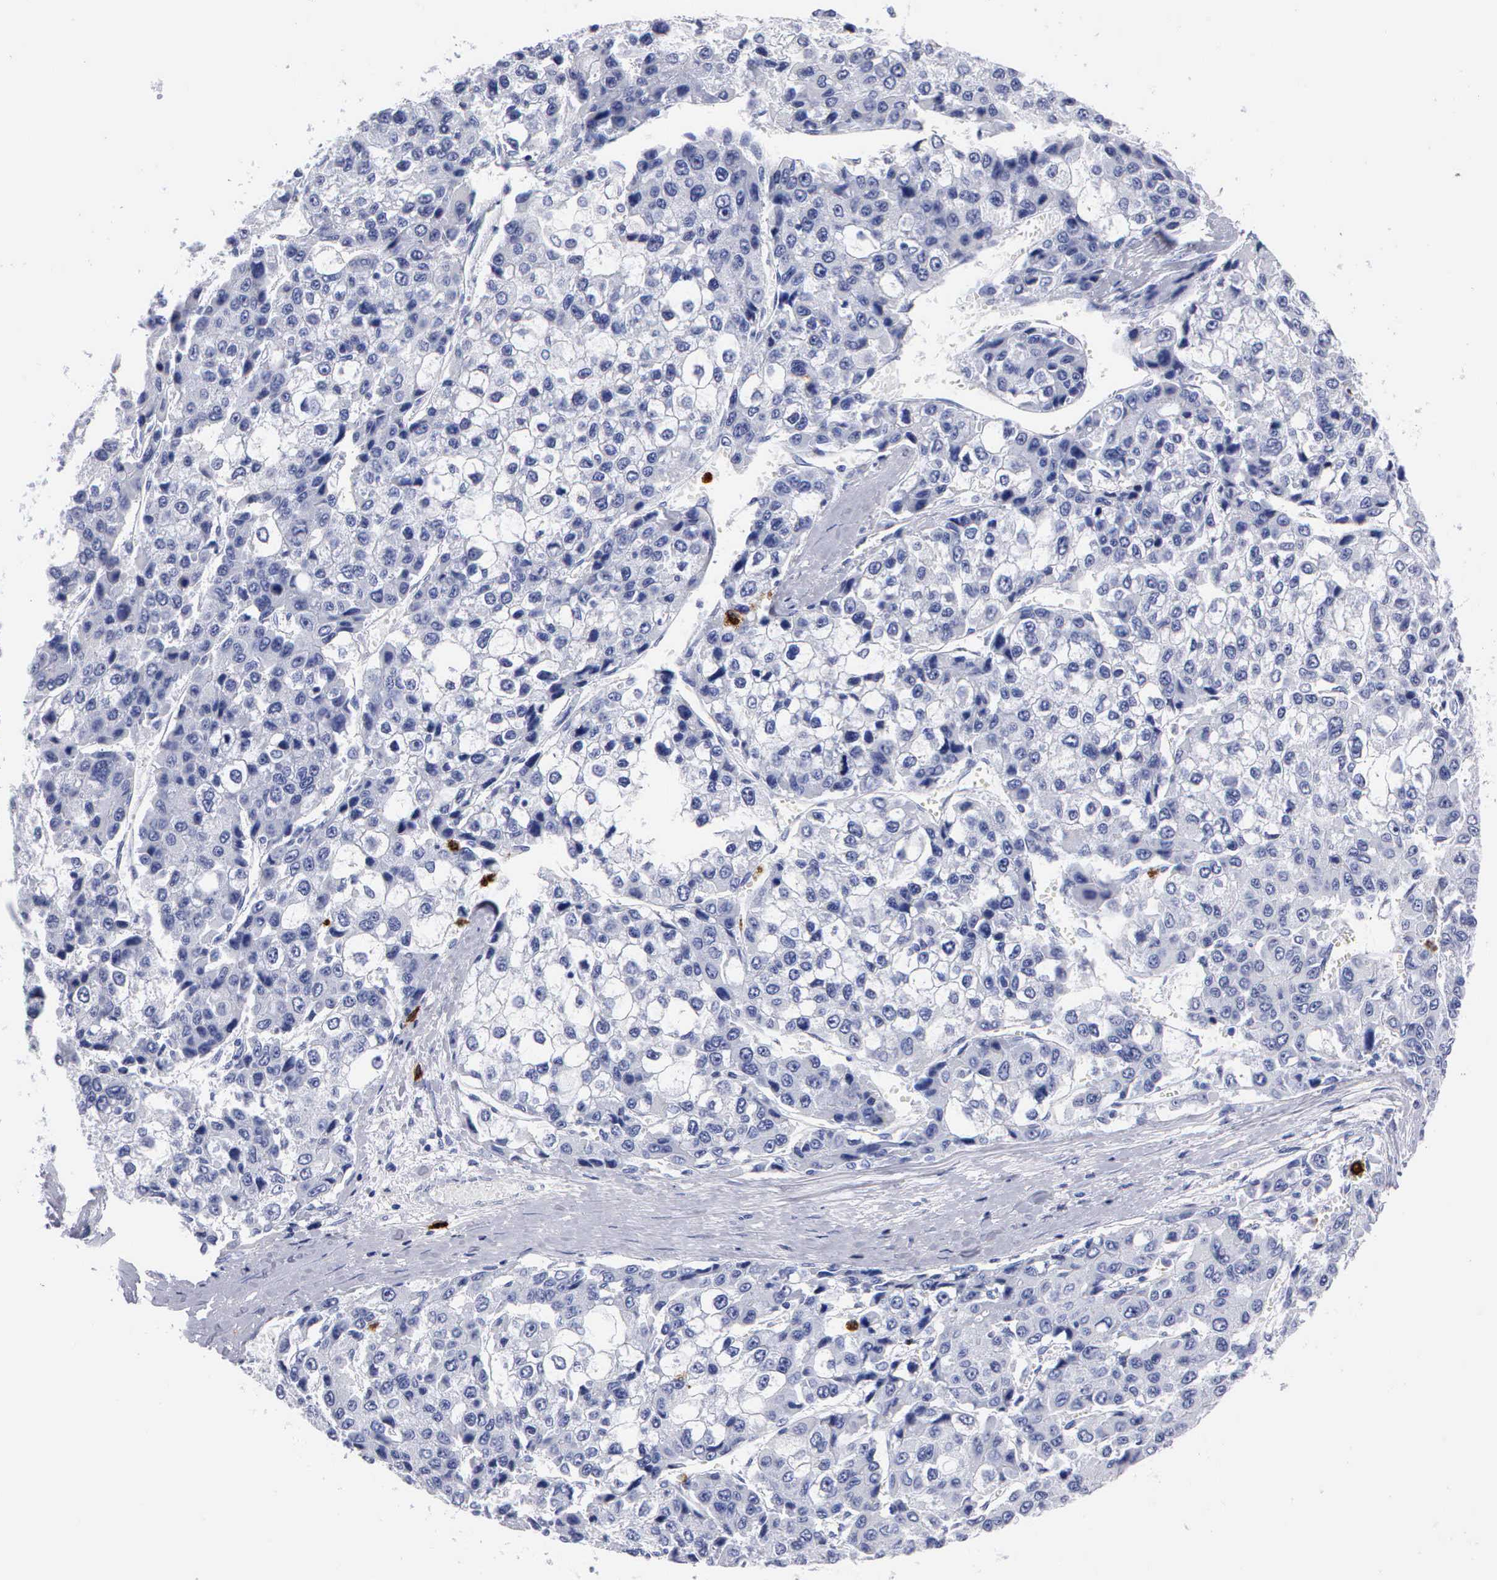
{"staining": {"intensity": "negative", "quantity": "none", "location": "none"}, "tissue": "liver cancer", "cell_type": "Tumor cells", "image_type": "cancer", "snomed": [{"axis": "morphology", "description": "Carcinoma, Hepatocellular, NOS"}, {"axis": "topography", "description": "Liver"}], "caption": "Liver cancer was stained to show a protein in brown. There is no significant expression in tumor cells. The staining is performed using DAB brown chromogen with nuclei counter-stained in using hematoxylin.", "gene": "CTSG", "patient": {"sex": "female", "age": 66}}